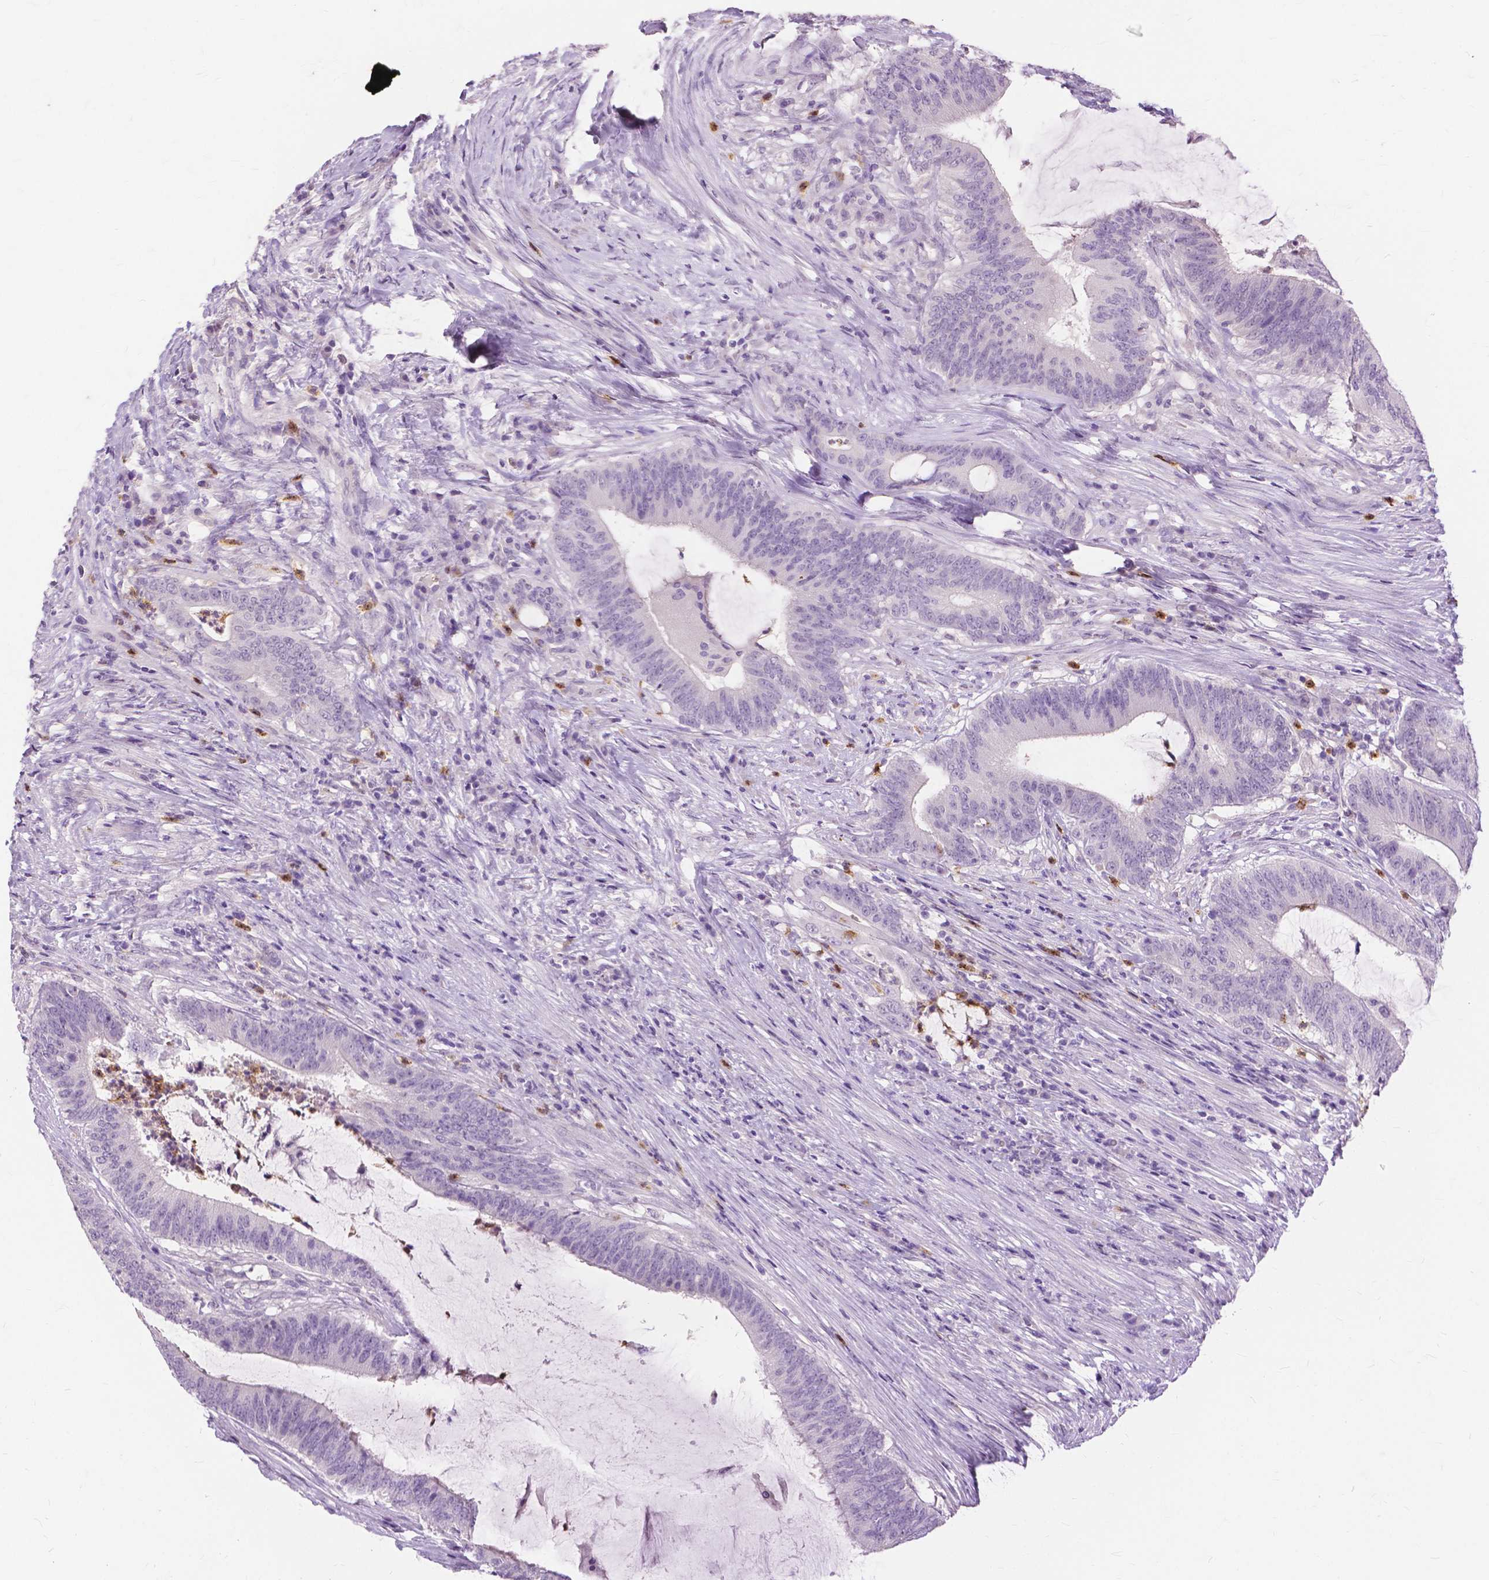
{"staining": {"intensity": "negative", "quantity": "none", "location": "none"}, "tissue": "colorectal cancer", "cell_type": "Tumor cells", "image_type": "cancer", "snomed": [{"axis": "morphology", "description": "Adenocarcinoma, NOS"}, {"axis": "topography", "description": "Colon"}], "caption": "Adenocarcinoma (colorectal) was stained to show a protein in brown. There is no significant positivity in tumor cells. (Immunohistochemistry (ihc), brightfield microscopy, high magnification).", "gene": "CXCR2", "patient": {"sex": "female", "age": 43}}